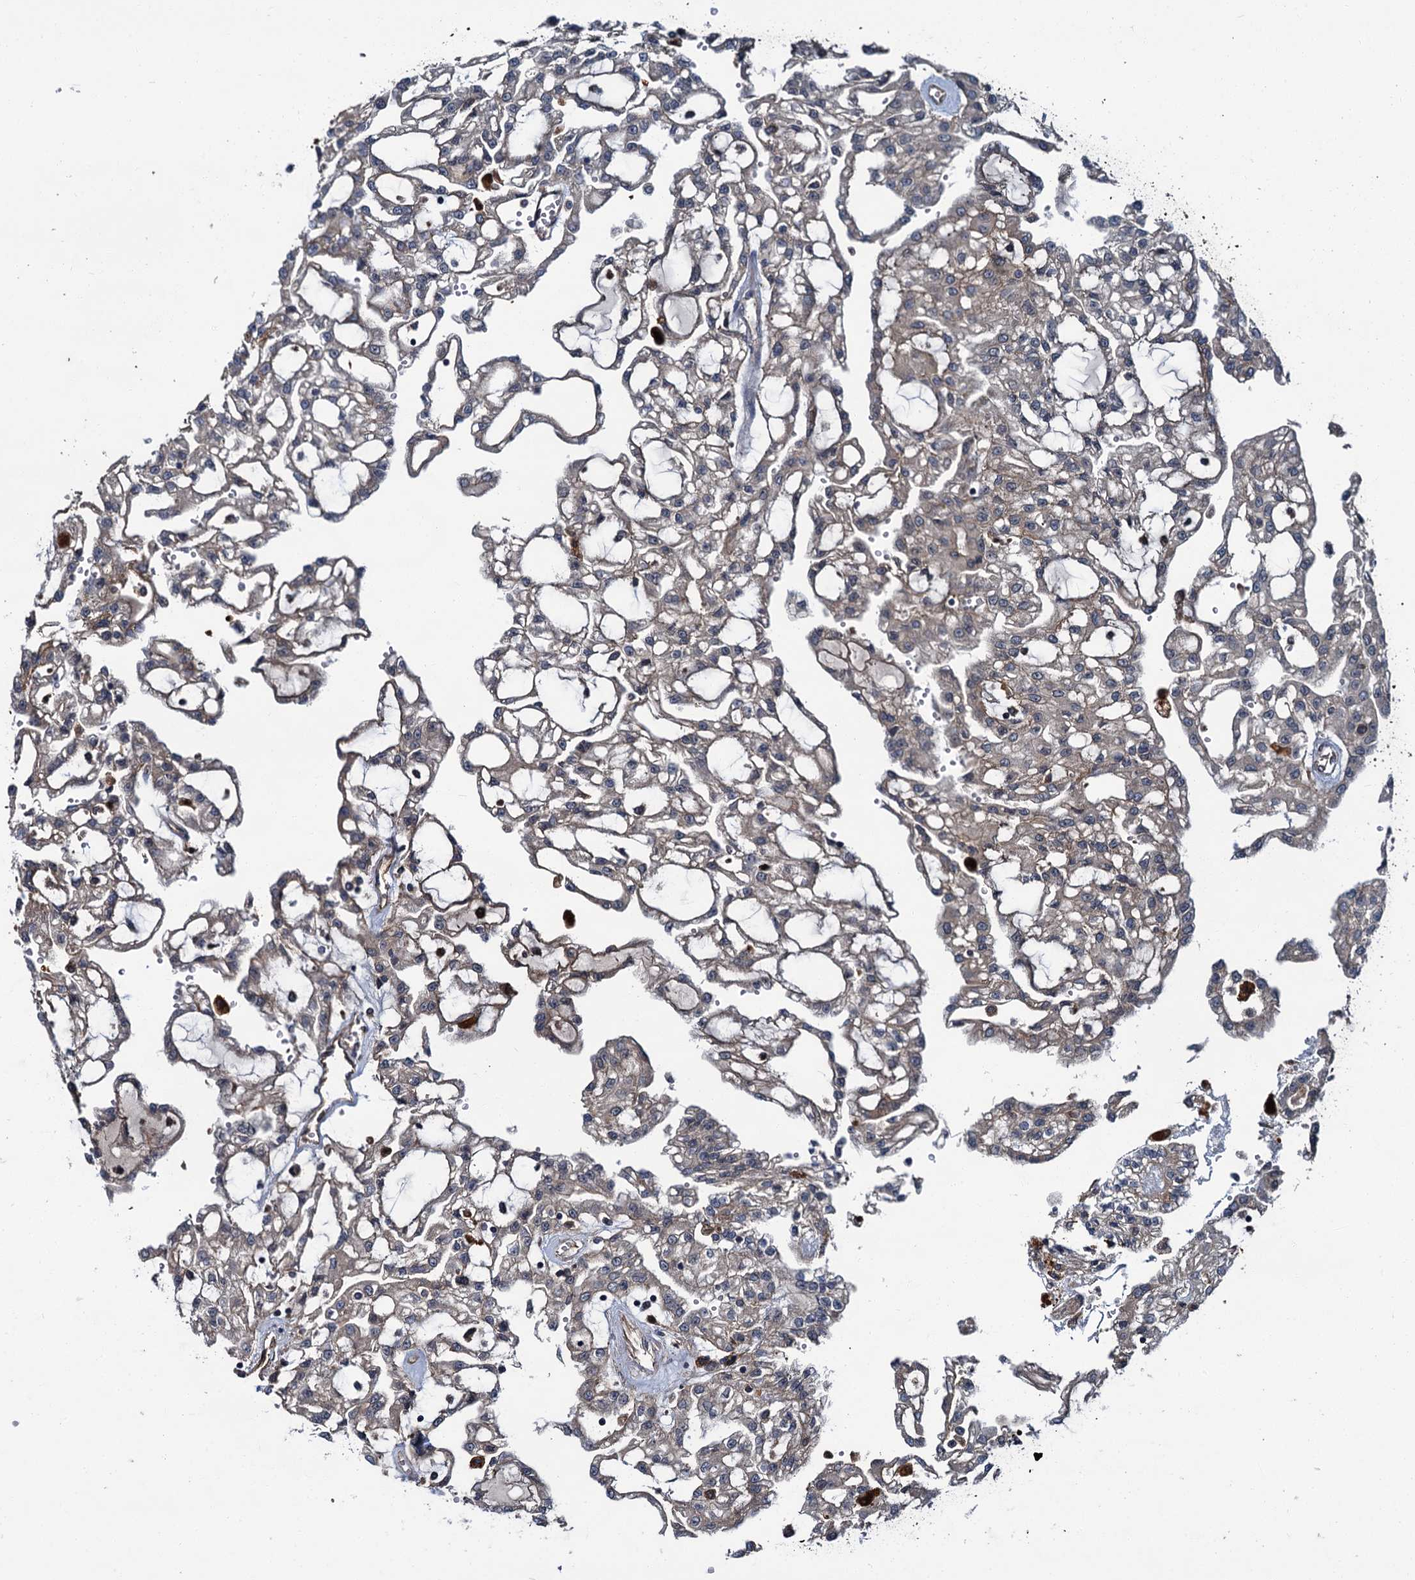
{"staining": {"intensity": "weak", "quantity": "25%-75%", "location": "cytoplasmic/membranous"}, "tissue": "renal cancer", "cell_type": "Tumor cells", "image_type": "cancer", "snomed": [{"axis": "morphology", "description": "Adenocarcinoma, NOS"}, {"axis": "topography", "description": "Kidney"}], "caption": "Protein staining shows weak cytoplasmic/membranous positivity in about 25%-75% of tumor cells in renal cancer.", "gene": "ZFYVE19", "patient": {"sex": "male", "age": 63}}